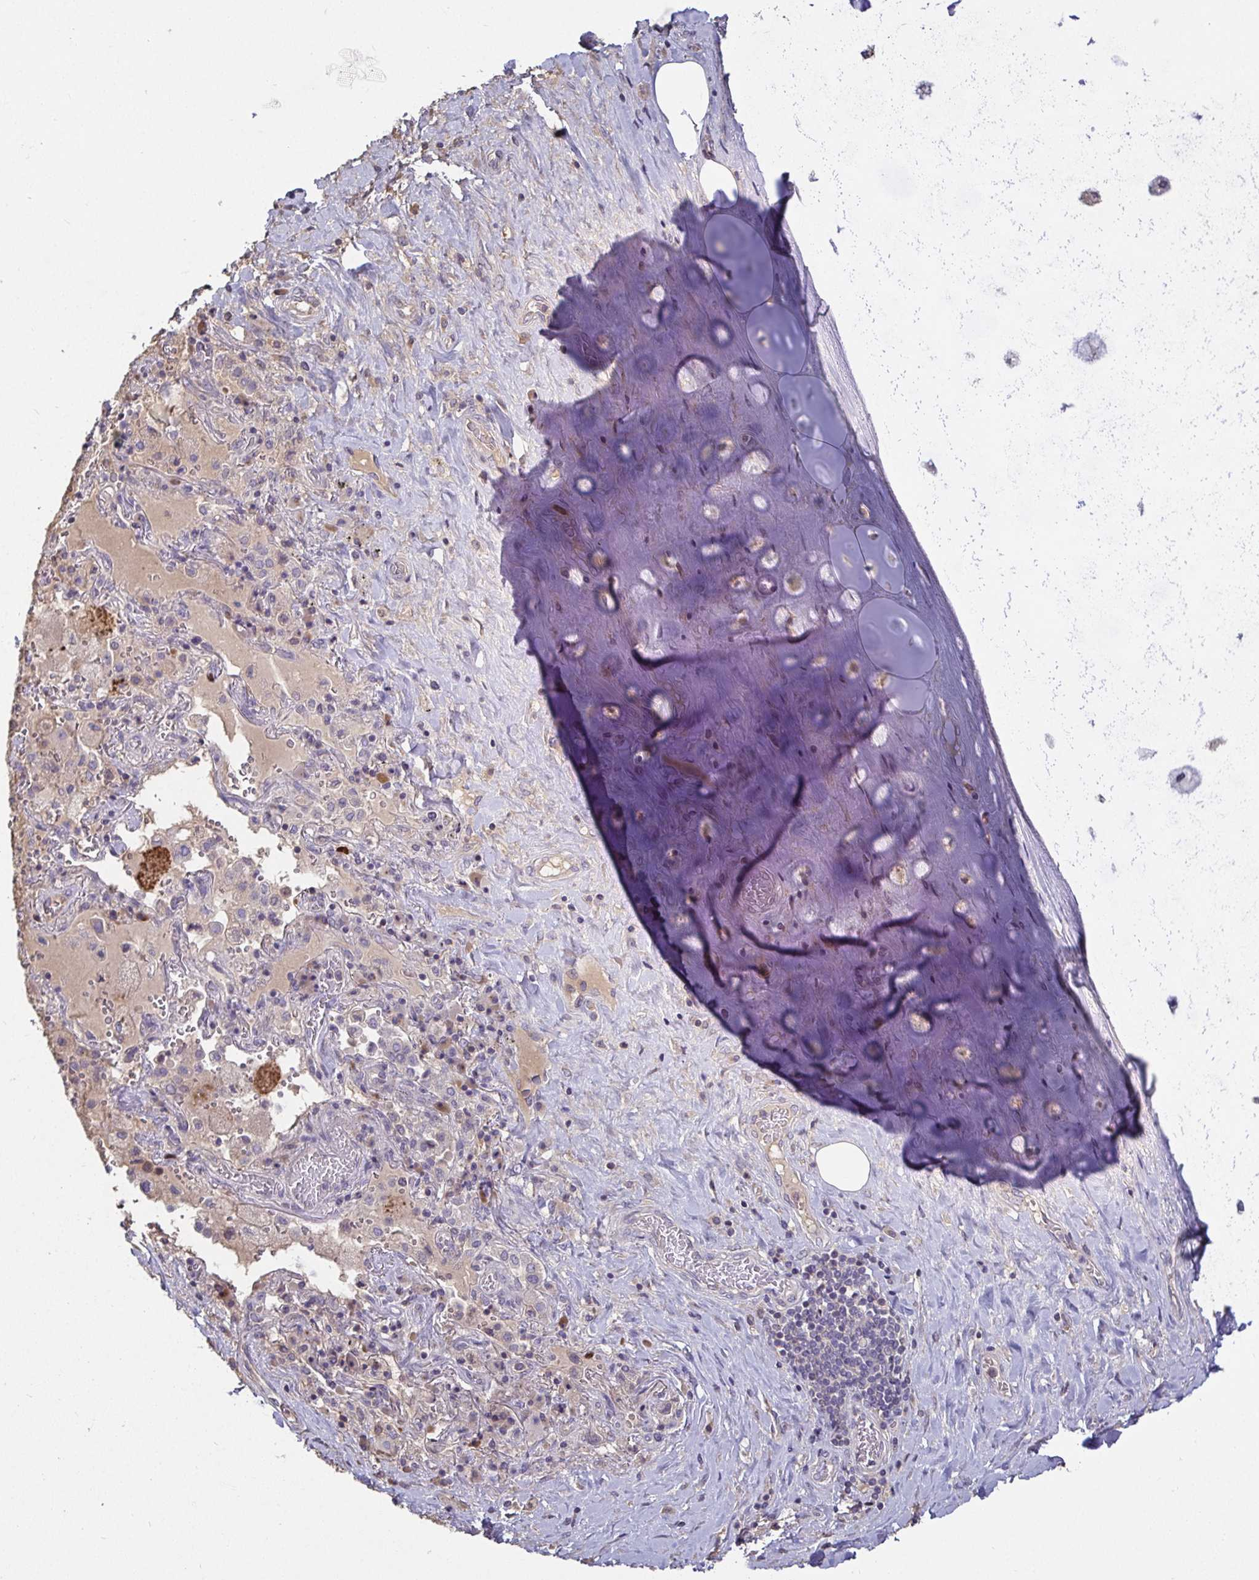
{"staining": {"intensity": "weak", "quantity": "25%-75%", "location": "cytoplasmic/membranous"}, "tissue": "soft tissue", "cell_type": "Chondrocytes", "image_type": "normal", "snomed": [{"axis": "morphology", "description": "Normal tissue, NOS"}, {"axis": "topography", "description": "Cartilage tissue"}, {"axis": "topography", "description": "Bronchus"}], "caption": "Benign soft tissue demonstrates weak cytoplasmic/membranous expression in about 25%-75% of chondrocytes.", "gene": "ANLN", "patient": {"sex": "male", "age": 64}}